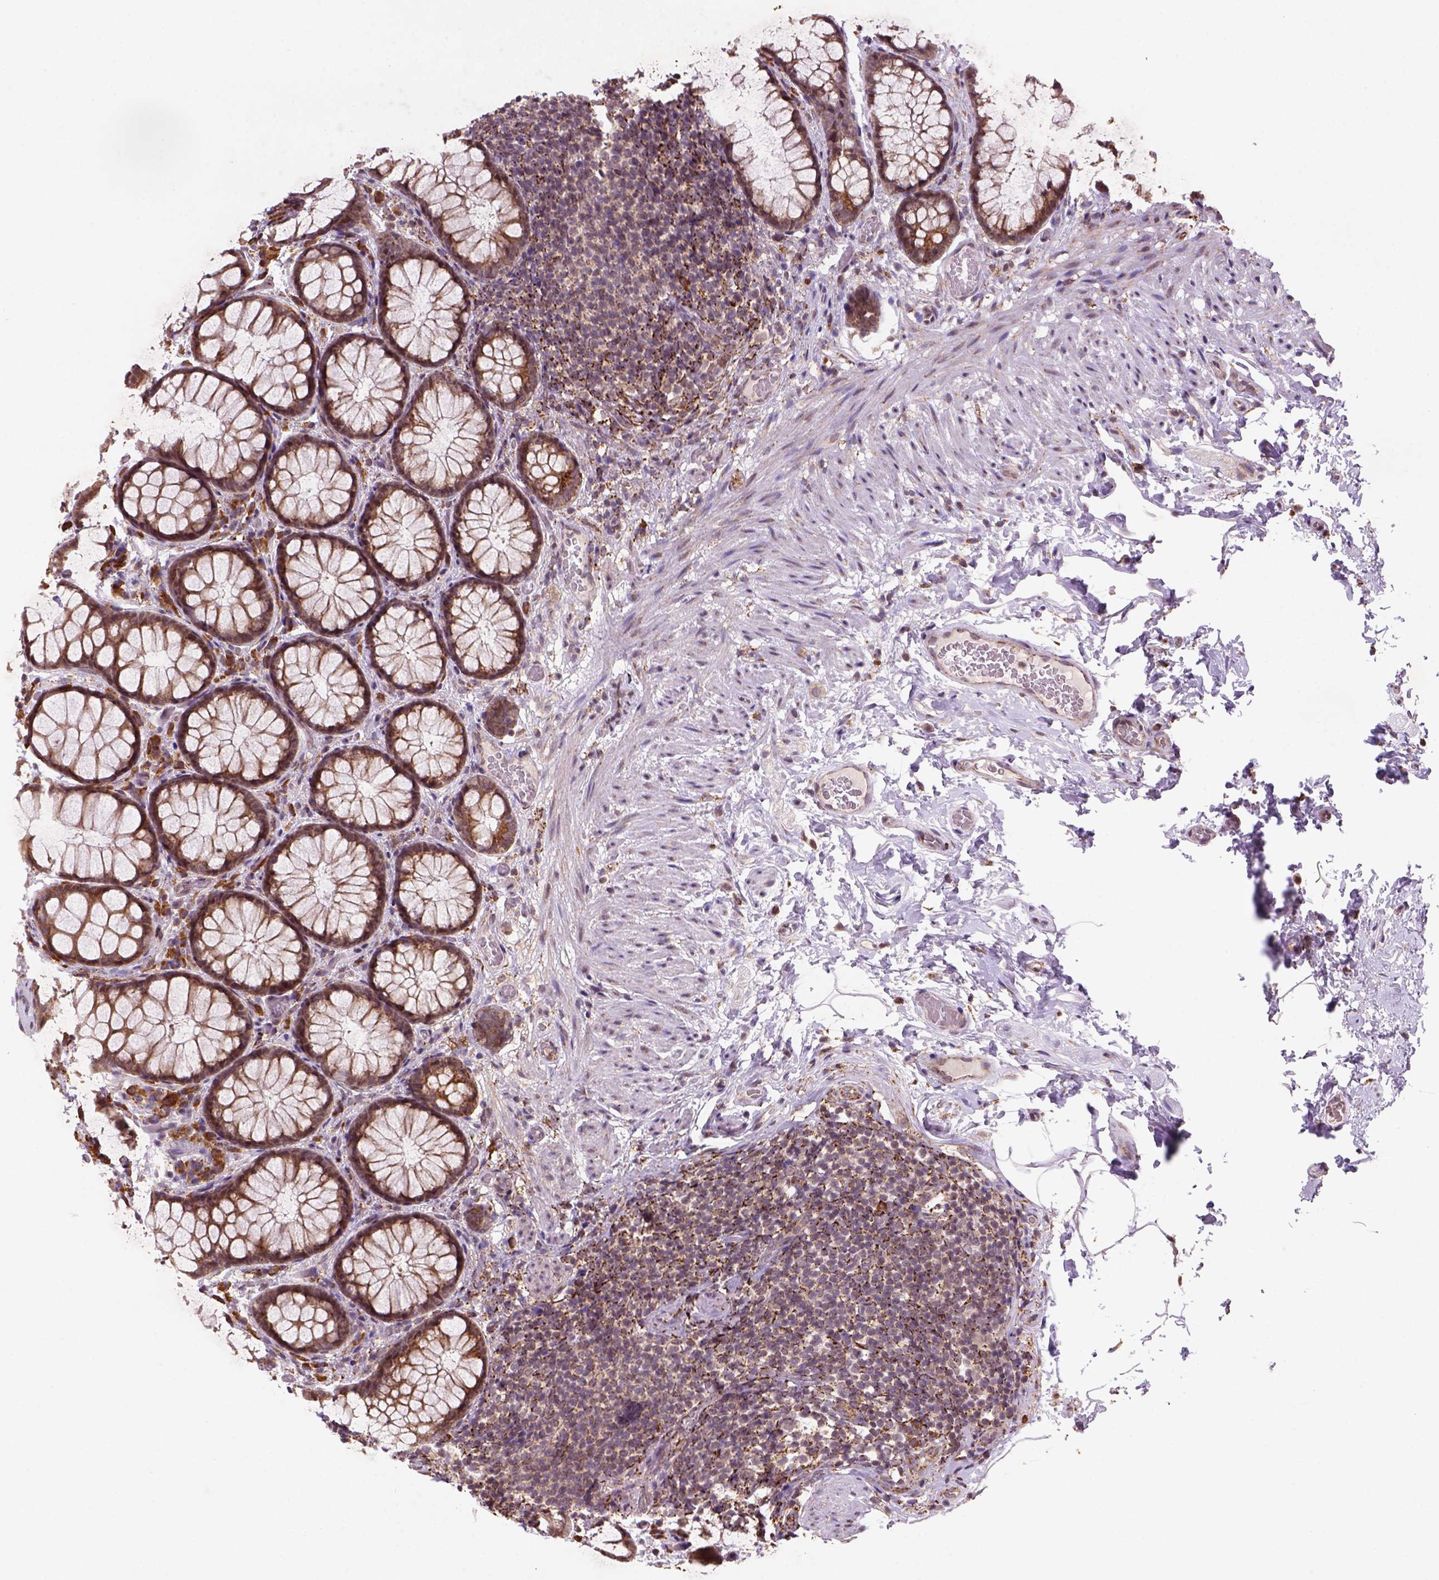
{"staining": {"intensity": "moderate", "quantity": ">75%", "location": "cytoplasmic/membranous"}, "tissue": "rectum", "cell_type": "Glandular cells", "image_type": "normal", "snomed": [{"axis": "morphology", "description": "Normal tissue, NOS"}, {"axis": "topography", "description": "Rectum"}], "caption": "An immunohistochemistry (IHC) histopathology image of benign tissue is shown. Protein staining in brown shows moderate cytoplasmic/membranous positivity in rectum within glandular cells. (DAB (3,3'-diaminobenzidine) IHC, brown staining for protein, blue staining for nuclei).", "gene": "FZD7", "patient": {"sex": "female", "age": 62}}